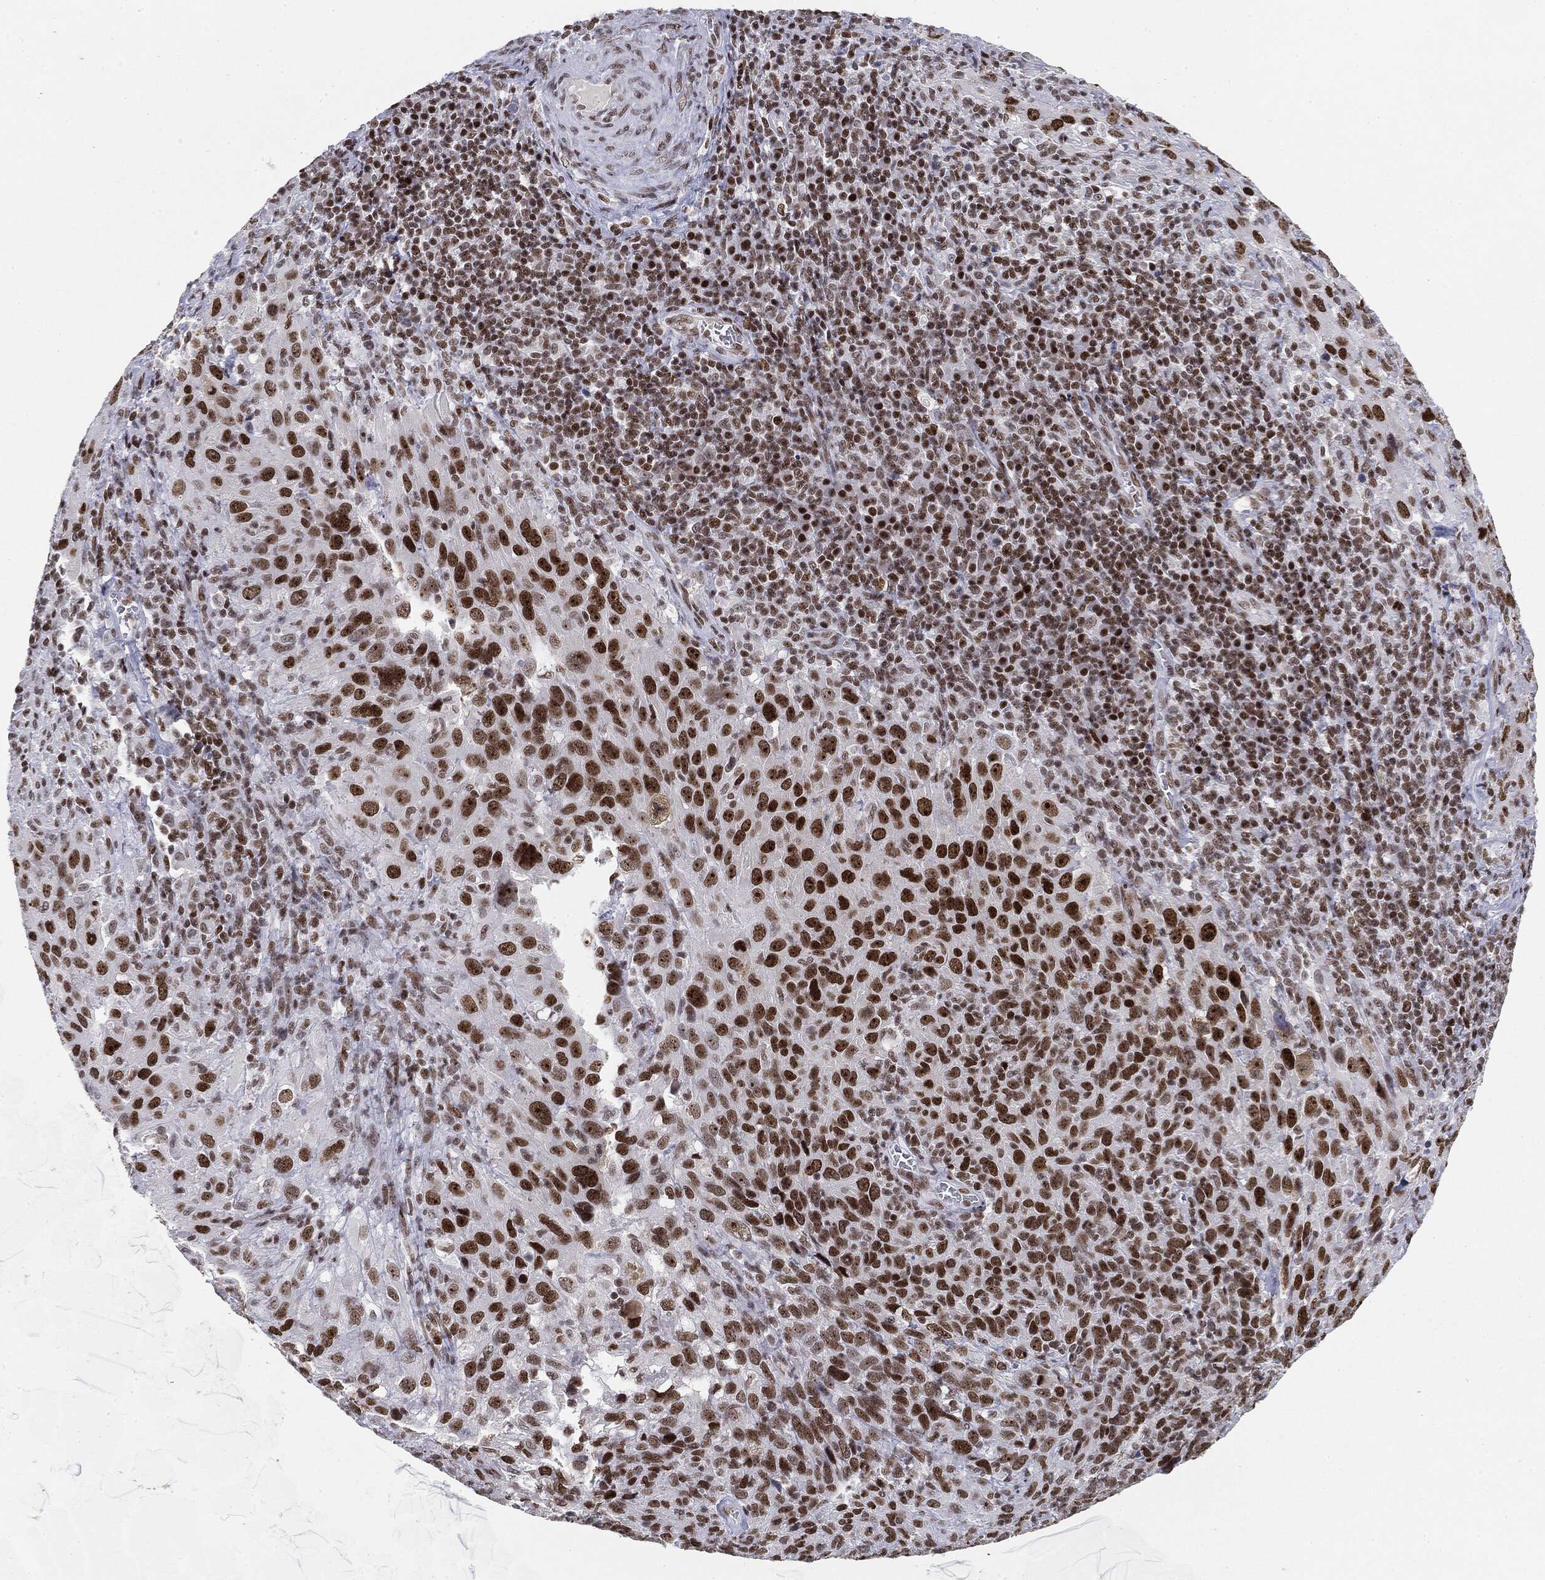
{"staining": {"intensity": "strong", "quantity": ">75%", "location": "nuclear"}, "tissue": "cervical cancer", "cell_type": "Tumor cells", "image_type": "cancer", "snomed": [{"axis": "morphology", "description": "Squamous cell carcinoma, NOS"}, {"axis": "topography", "description": "Cervix"}], "caption": "An IHC micrograph of neoplastic tissue is shown. Protein staining in brown shows strong nuclear positivity in squamous cell carcinoma (cervical) within tumor cells.", "gene": "MDC1", "patient": {"sex": "female", "age": 51}}